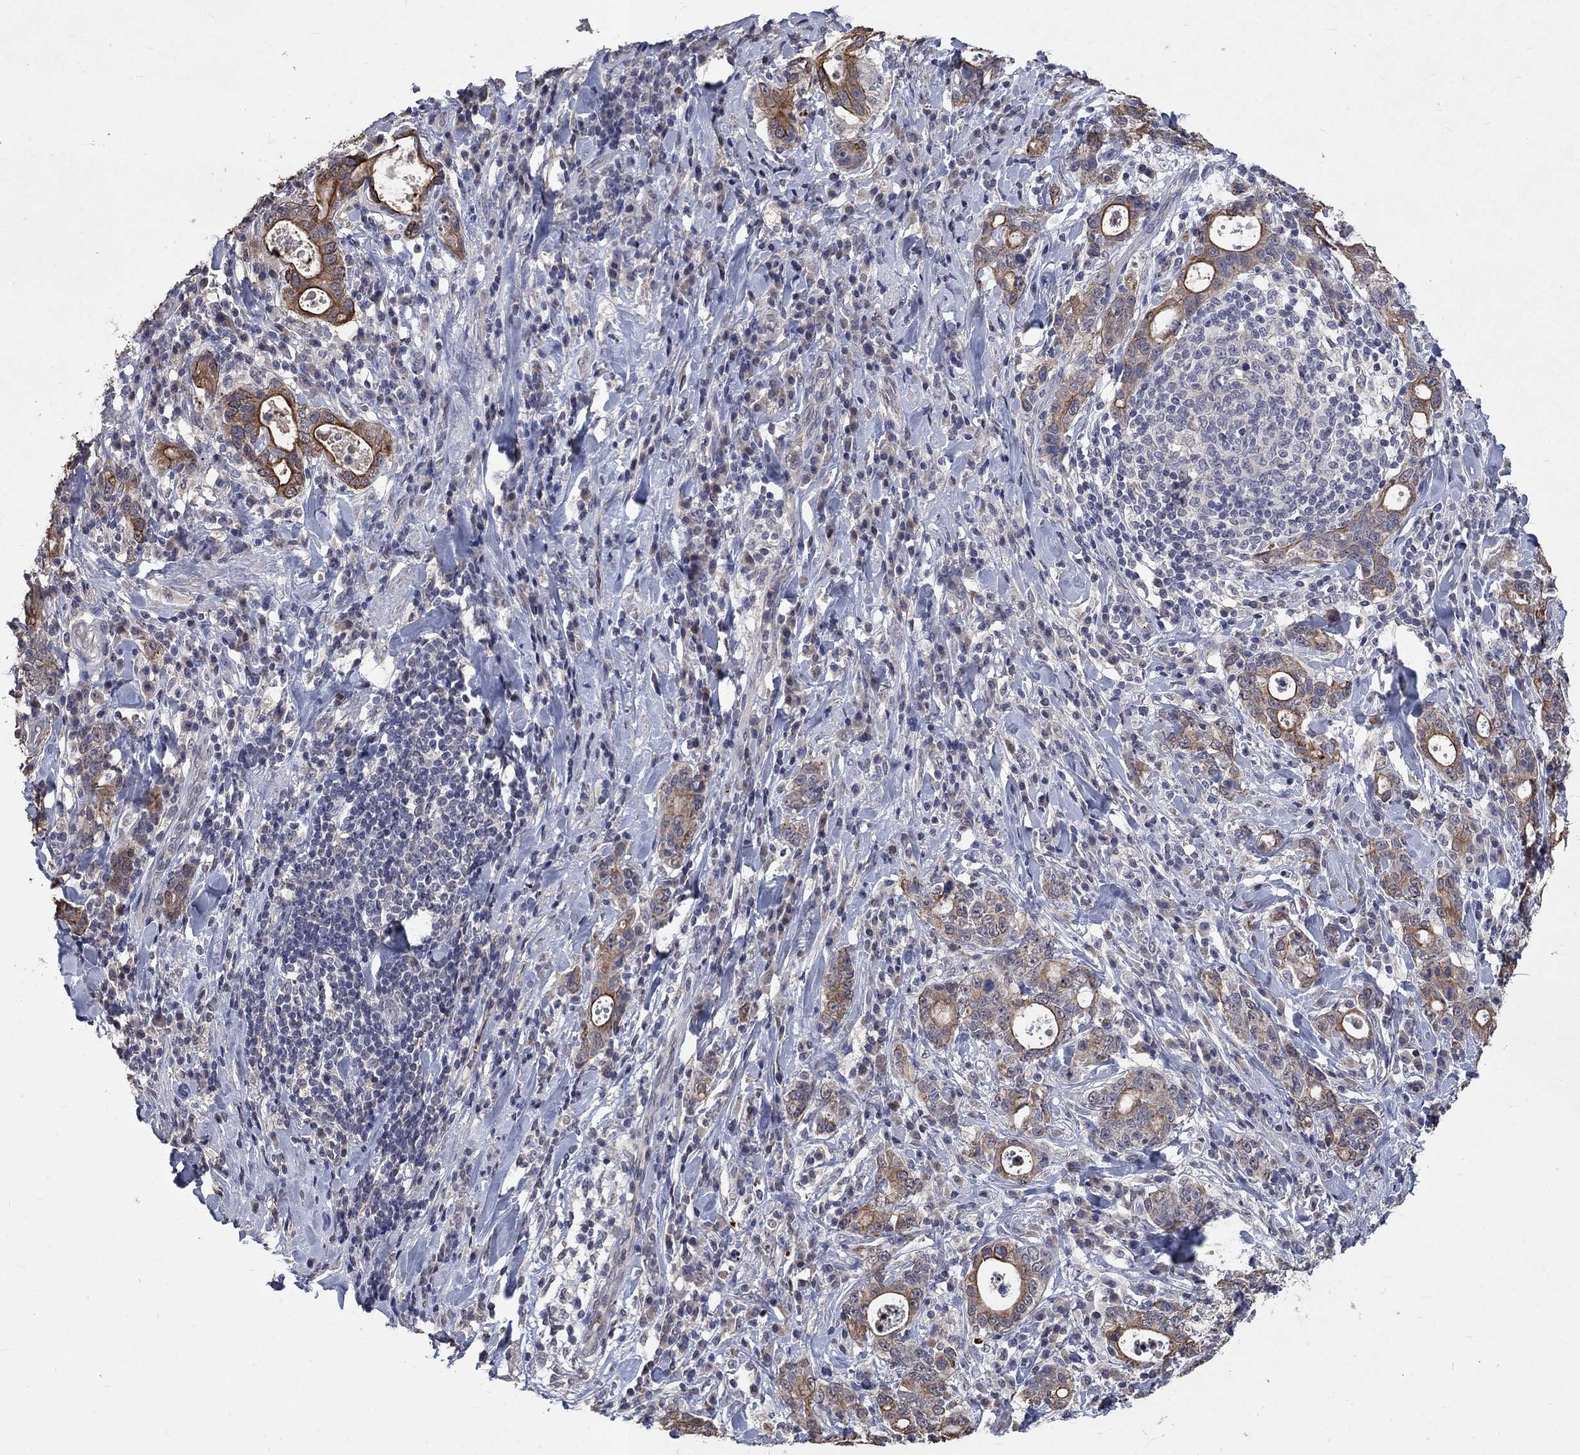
{"staining": {"intensity": "strong", "quantity": "25%-75%", "location": "cytoplasmic/membranous"}, "tissue": "stomach cancer", "cell_type": "Tumor cells", "image_type": "cancer", "snomed": [{"axis": "morphology", "description": "Adenocarcinoma, NOS"}, {"axis": "topography", "description": "Stomach"}], "caption": "DAB immunohistochemical staining of stomach cancer (adenocarcinoma) reveals strong cytoplasmic/membranous protein positivity in approximately 25%-75% of tumor cells.", "gene": "CHST5", "patient": {"sex": "male", "age": 79}}